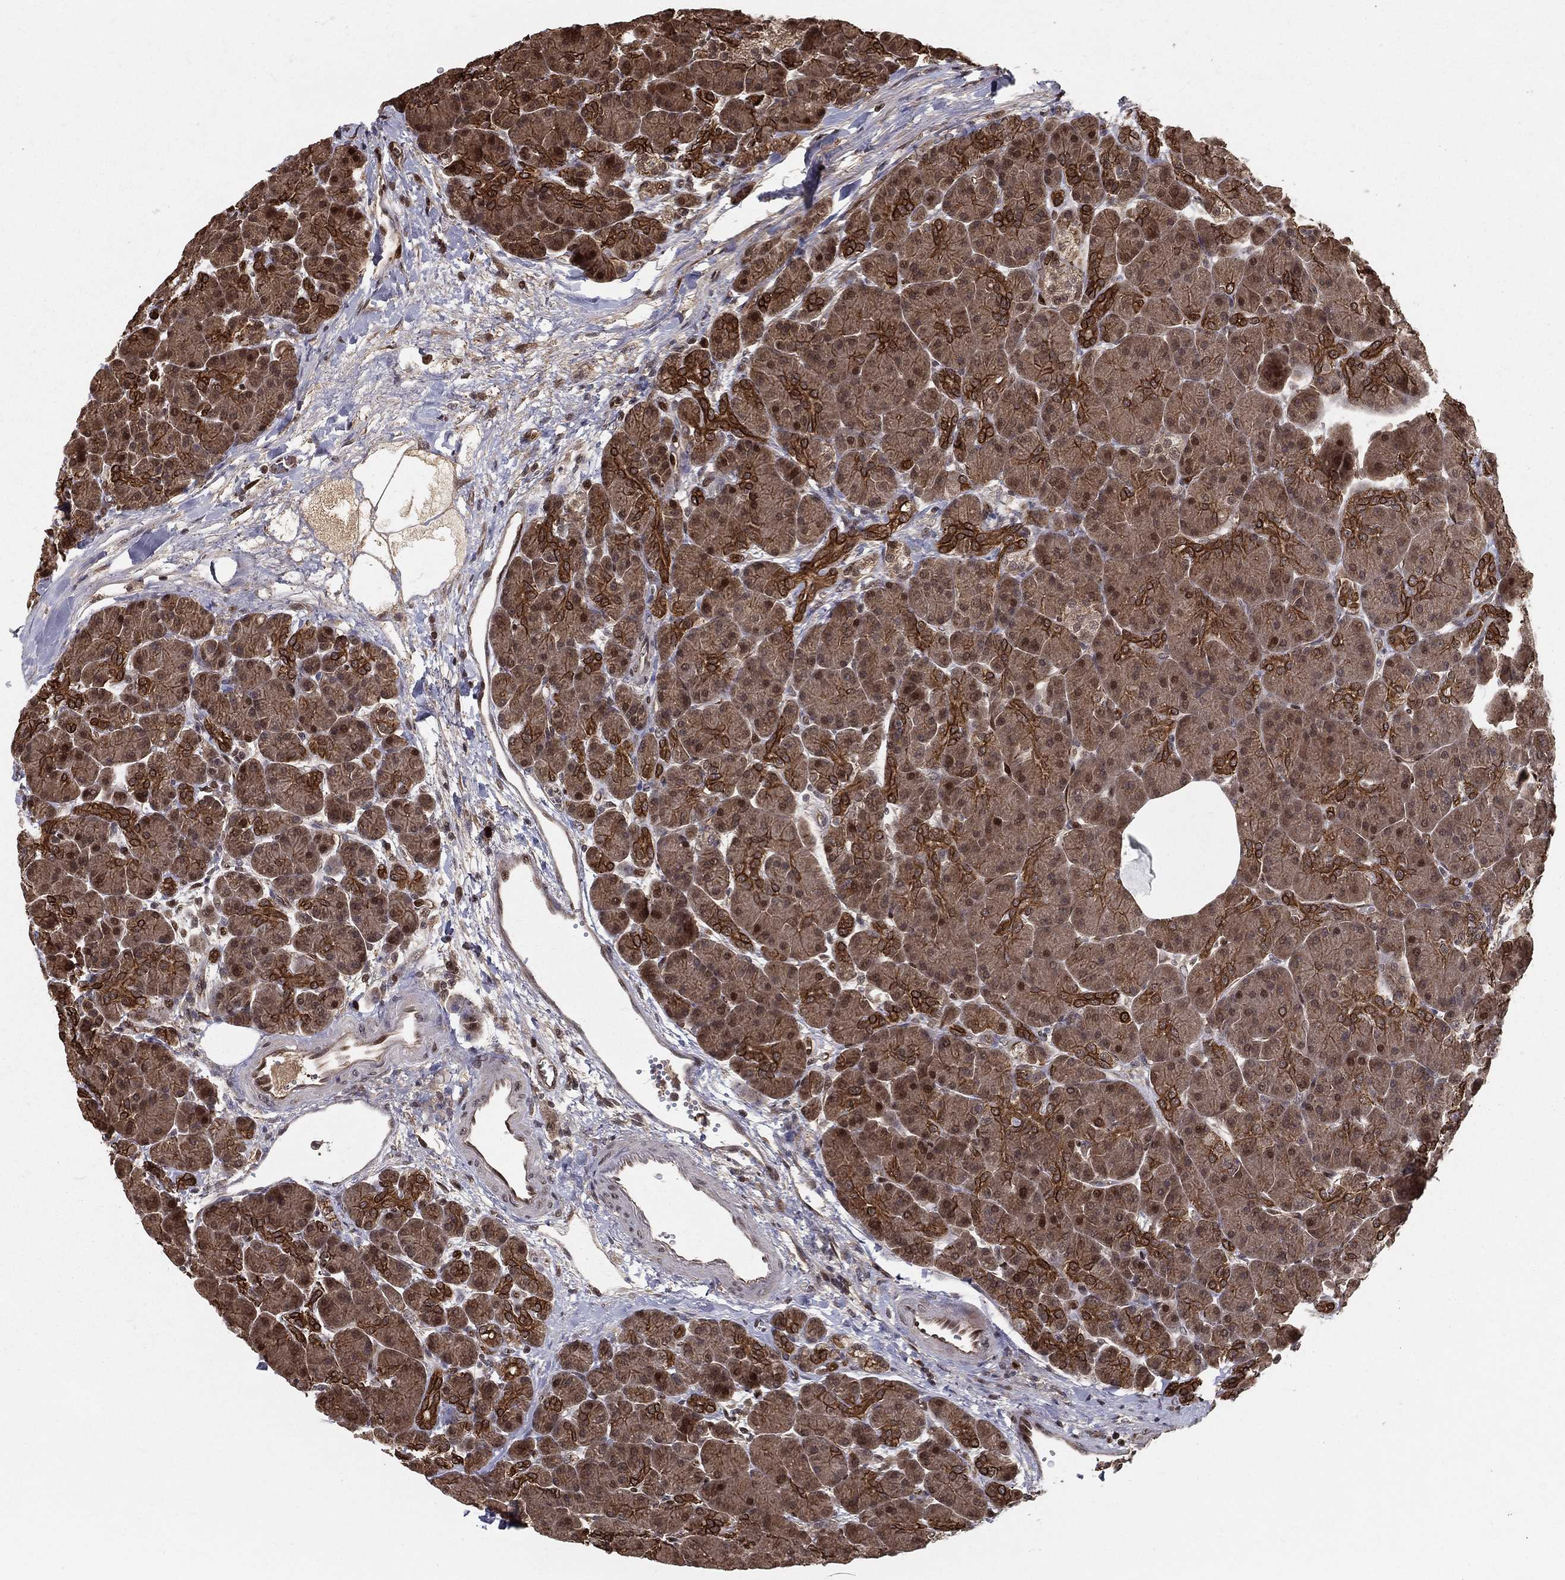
{"staining": {"intensity": "moderate", "quantity": ">75%", "location": "cytoplasmic/membranous"}, "tissue": "pancreas", "cell_type": "Exocrine glandular cells", "image_type": "normal", "snomed": [{"axis": "morphology", "description": "Normal tissue, NOS"}, {"axis": "topography", "description": "Pancreas"}], "caption": "Immunohistochemical staining of unremarkable pancreas reveals >75% levels of moderate cytoplasmic/membranous protein positivity in about >75% of exocrine glandular cells. (Brightfield microscopy of DAB IHC at high magnification).", "gene": "SLC6A6", "patient": {"sex": "female", "age": 63}}